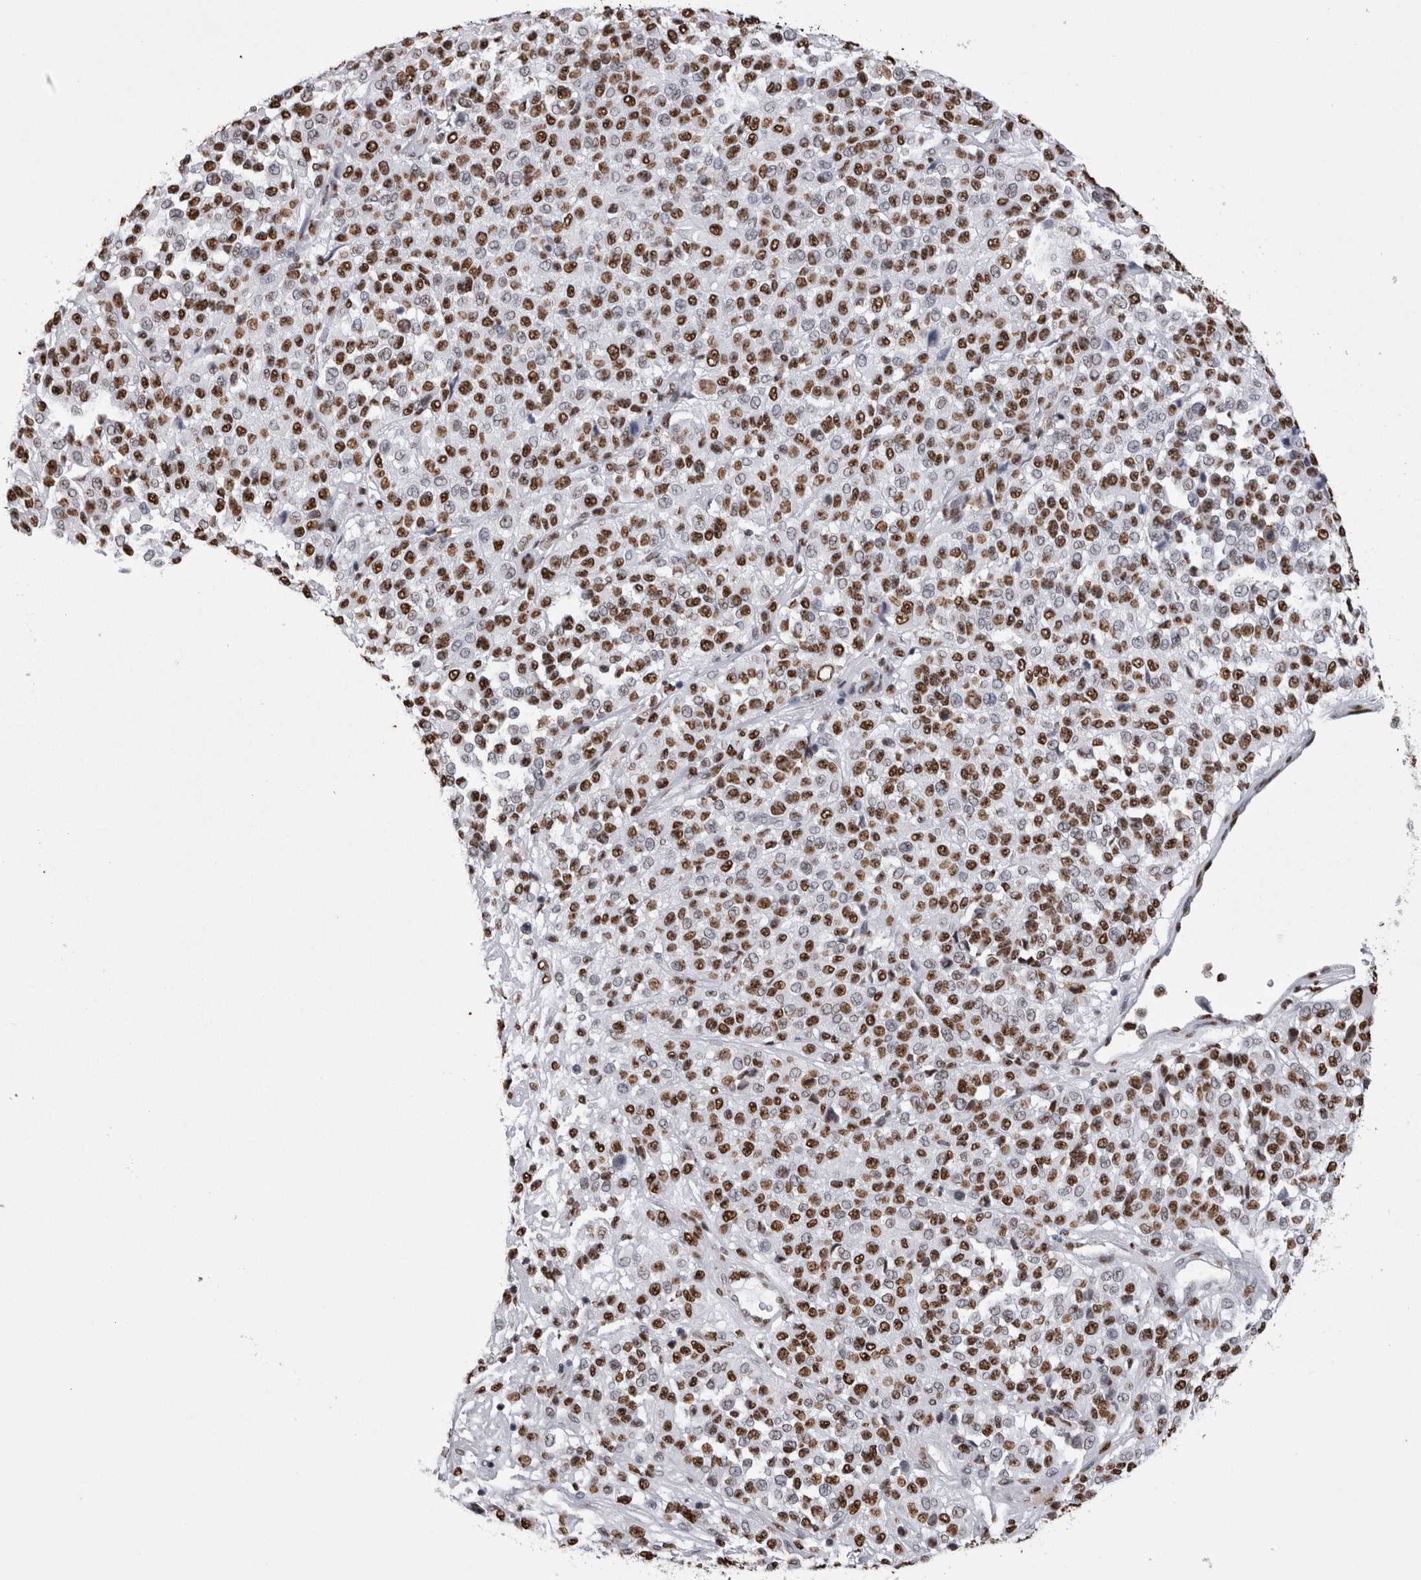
{"staining": {"intensity": "strong", "quantity": ">75%", "location": "nuclear"}, "tissue": "melanoma", "cell_type": "Tumor cells", "image_type": "cancer", "snomed": [{"axis": "morphology", "description": "Malignant melanoma, Metastatic site"}, {"axis": "topography", "description": "Pancreas"}], "caption": "This is a histology image of immunohistochemistry (IHC) staining of melanoma, which shows strong expression in the nuclear of tumor cells.", "gene": "ALPK3", "patient": {"sex": "female", "age": 30}}